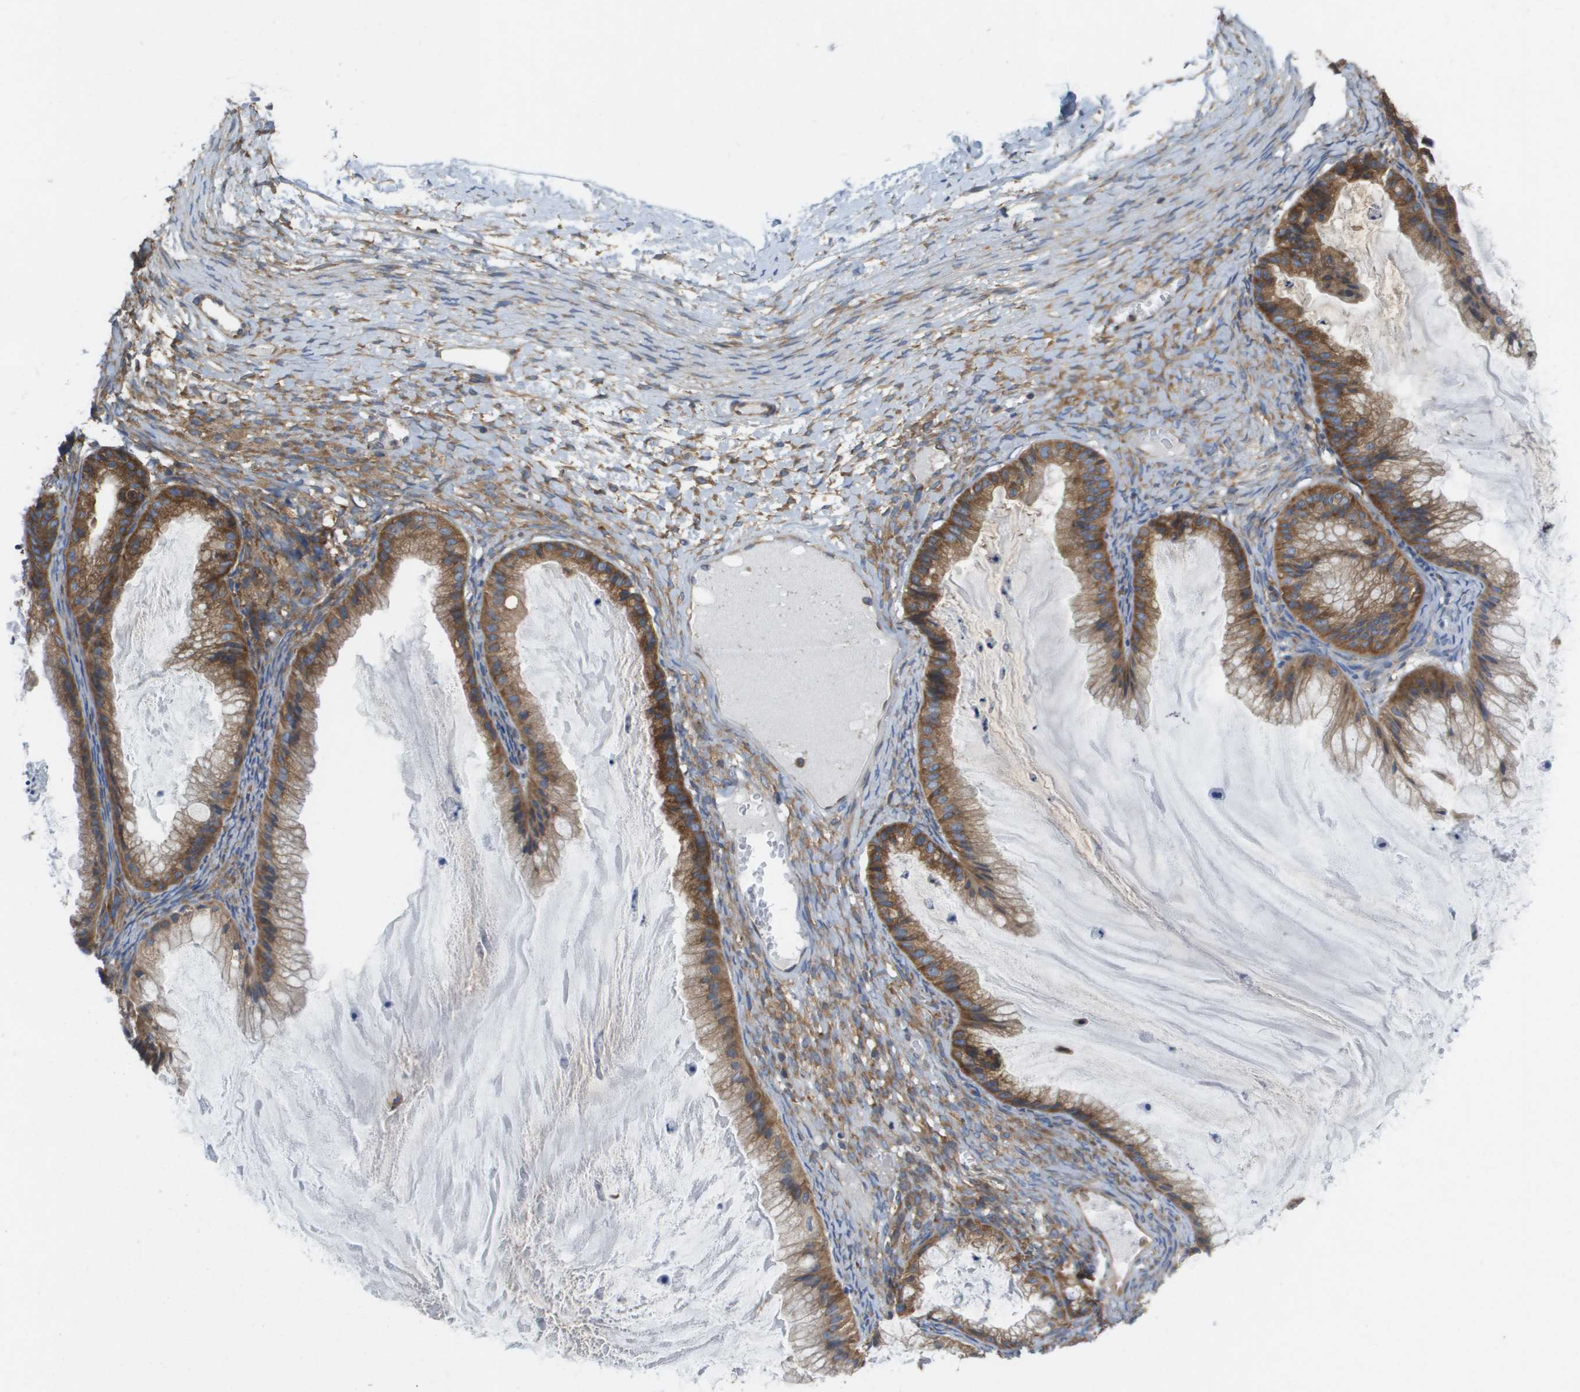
{"staining": {"intensity": "strong", "quantity": ">75%", "location": "cytoplasmic/membranous"}, "tissue": "ovarian cancer", "cell_type": "Tumor cells", "image_type": "cancer", "snomed": [{"axis": "morphology", "description": "Cystadenocarcinoma, mucinous, NOS"}, {"axis": "topography", "description": "Ovary"}], "caption": "Immunohistochemistry image of neoplastic tissue: ovarian mucinous cystadenocarcinoma stained using immunohistochemistry (IHC) displays high levels of strong protein expression localized specifically in the cytoplasmic/membranous of tumor cells, appearing as a cytoplasmic/membranous brown color.", "gene": "EIF4G2", "patient": {"sex": "female", "age": 57}}